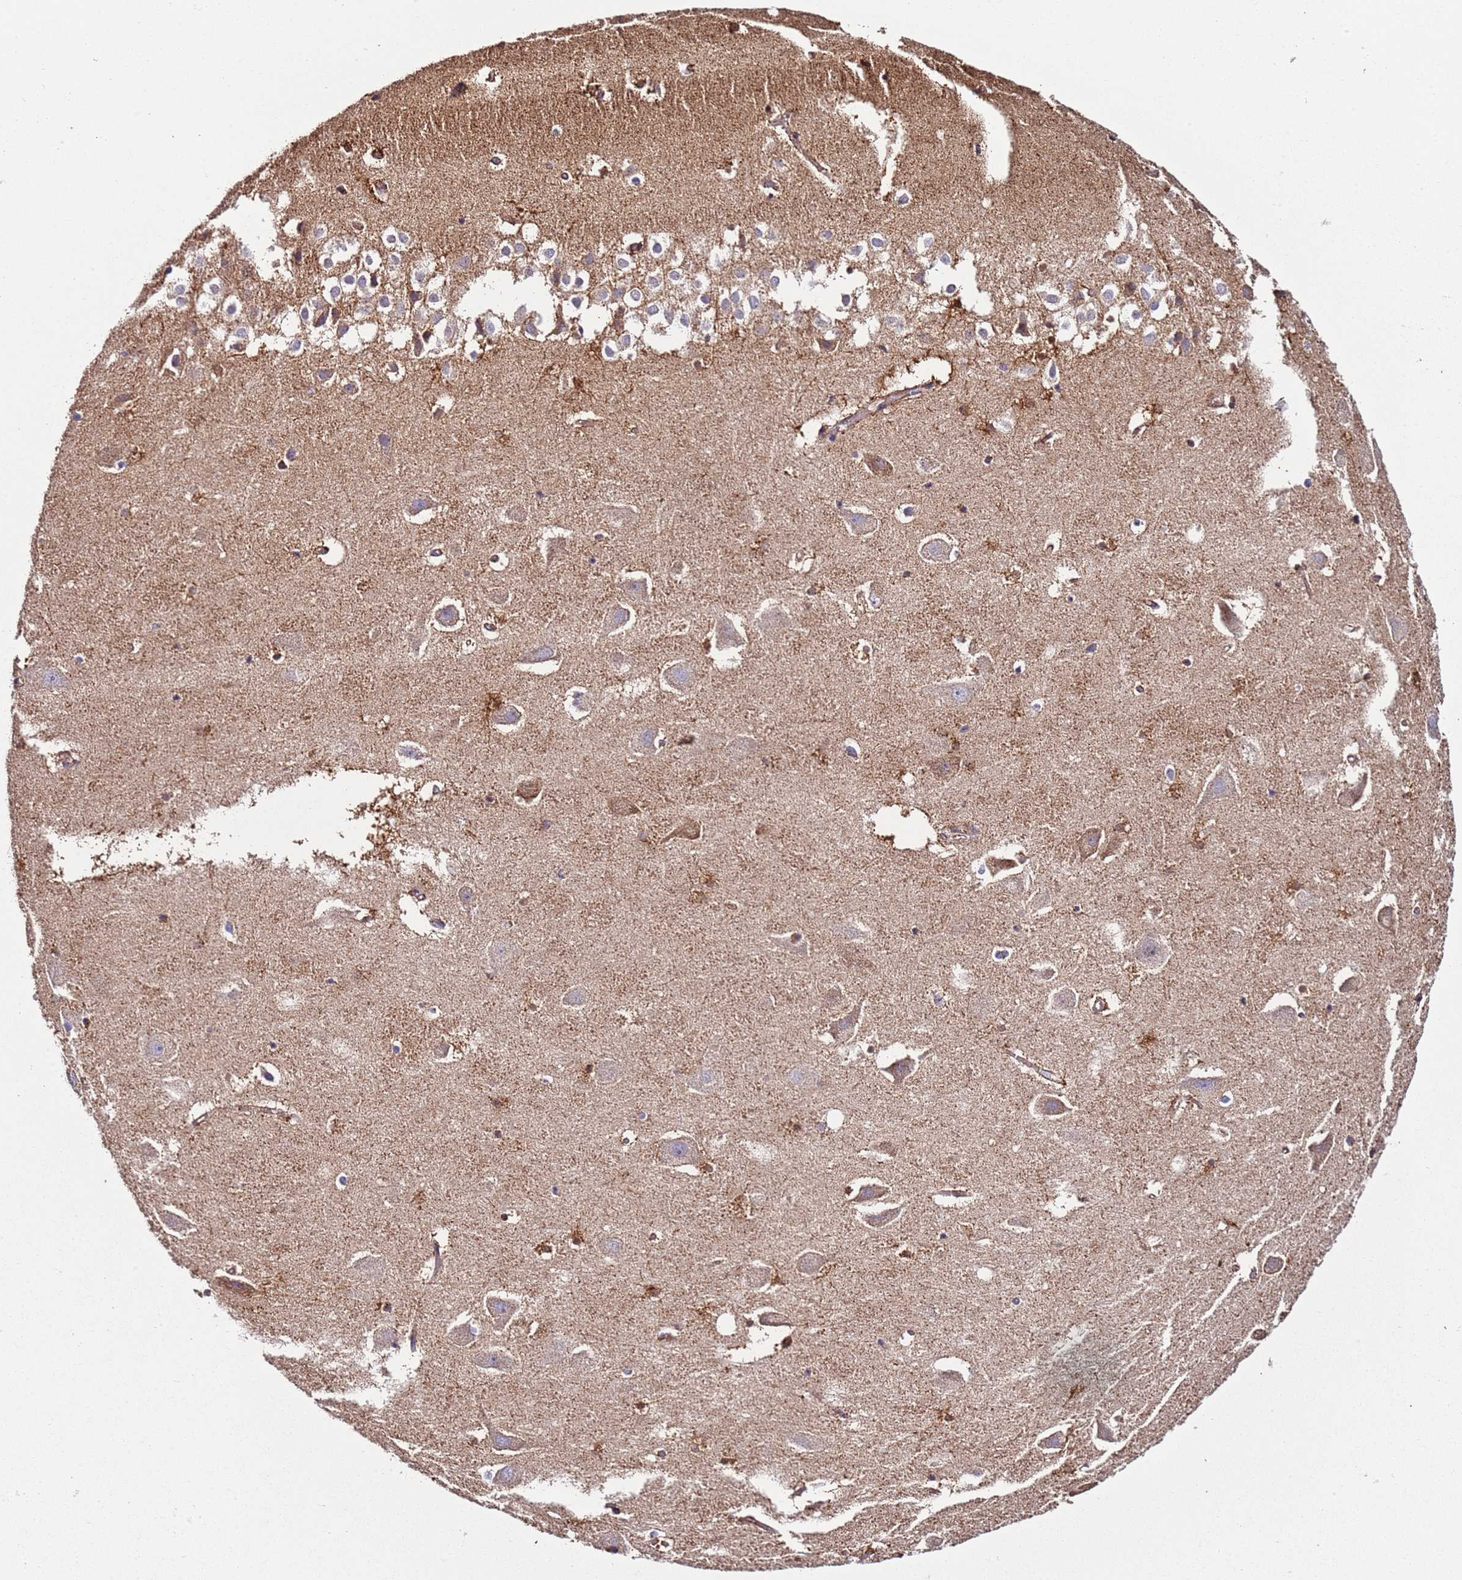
{"staining": {"intensity": "moderate", "quantity": "25%-75%", "location": "cytoplasmic/membranous"}, "tissue": "hippocampus", "cell_type": "Glial cells", "image_type": "normal", "snomed": [{"axis": "morphology", "description": "Normal tissue, NOS"}, {"axis": "topography", "description": "Hippocampus"}], "caption": "Approximately 25%-75% of glial cells in unremarkable human hippocampus demonstrate moderate cytoplasmic/membranous protein expression as visualized by brown immunohistochemical staining.", "gene": "RMND5A", "patient": {"sex": "female", "age": 52}}